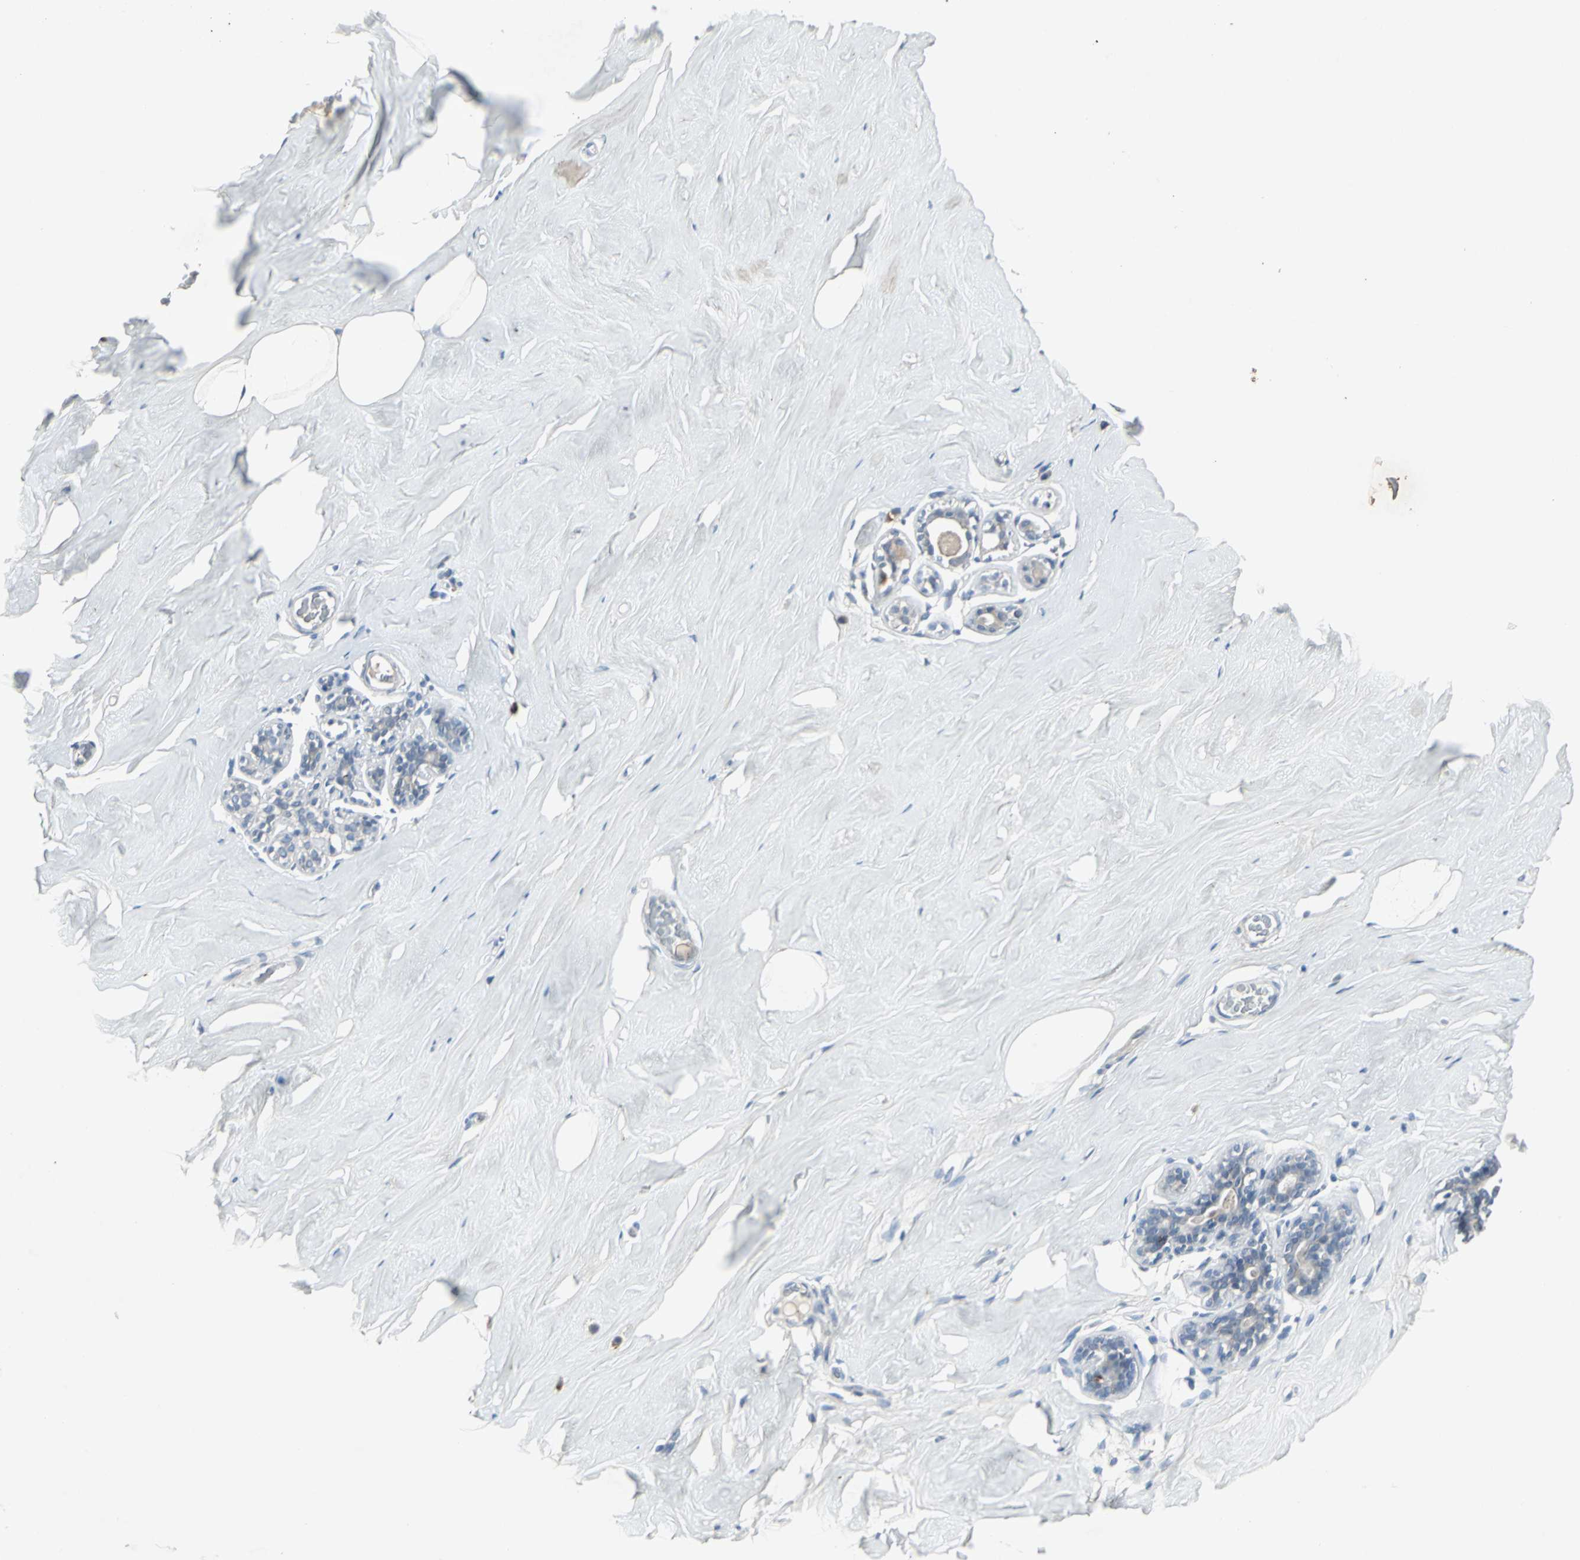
{"staining": {"intensity": "negative", "quantity": "none", "location": "none"}, "tissue": "breast", "cell_type": "Adipocytes", "image_type": "normal", "snomed": [{"axis": "morphology", "description": "Normal tissue, NOS"}, {"axis": "topography", "description": "Breast"}], "caption": "High magnification brightfield microscopy of benign breast stained with DAB (3,3'-diaminobenzidine) (brown) and counterstained with hematoxylin (blue): adipocytes show no significant positivity.", "gene": "SLC2A13", "patient": {"sex": "female", "age": 75}}